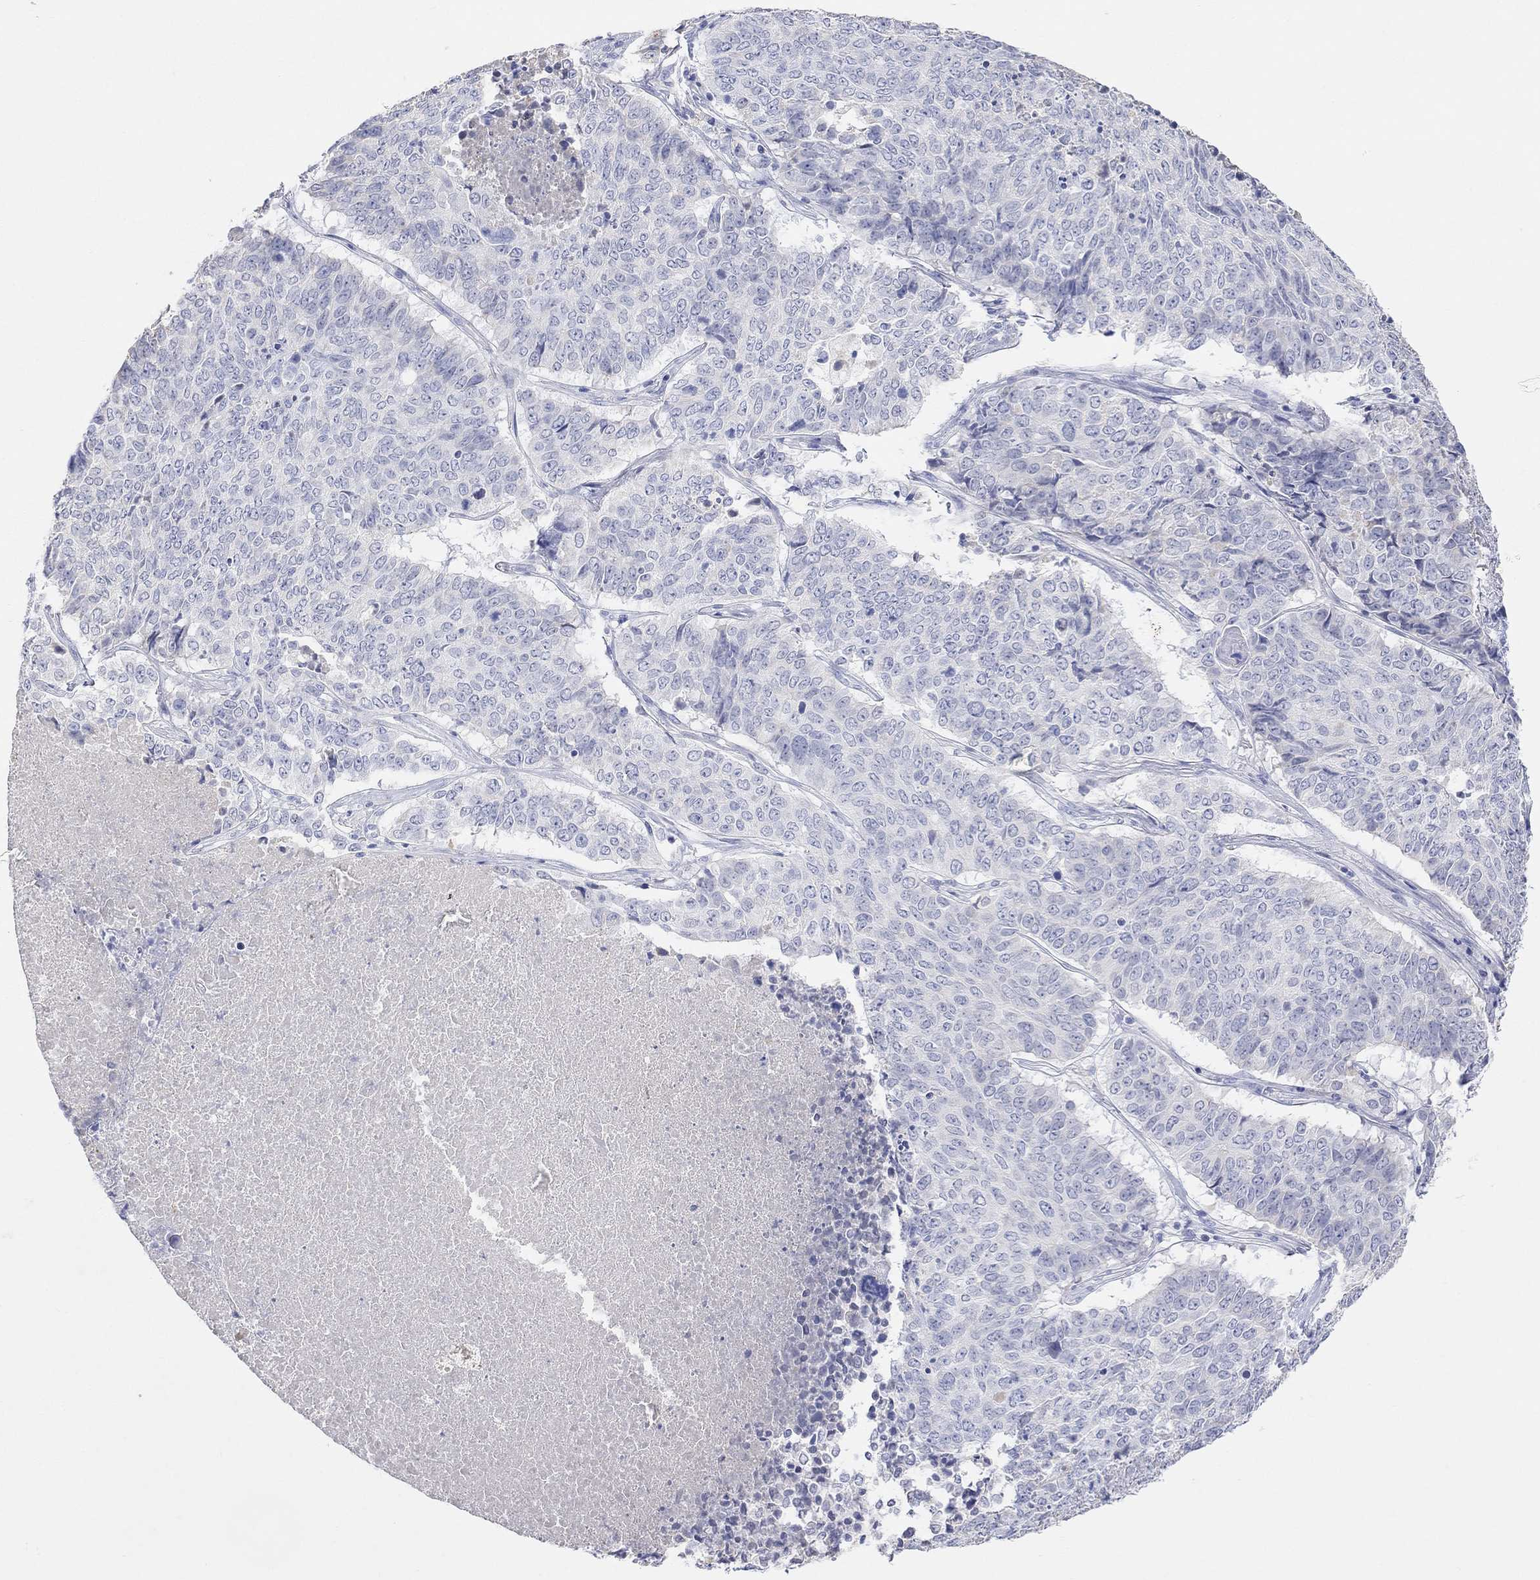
{"staining": {"intensity": "negative", "quantity": "none", "location": "none"}, "tissue": "lung cancer", "cell_type": "Tumor cells", "image_type": "cancer", "snomed": [{"axis": "morphology", "description": "Squamous cell carcinoma, NOS"}, {"axis": "topography", "description": "Lung"}], "caption": "Histopathology image shows no significant protein expression in tumor cells of lung cancer (squamous cell carcinoma).", "gene": "TYR", "patient": {"sex": "male", "age": 64}}